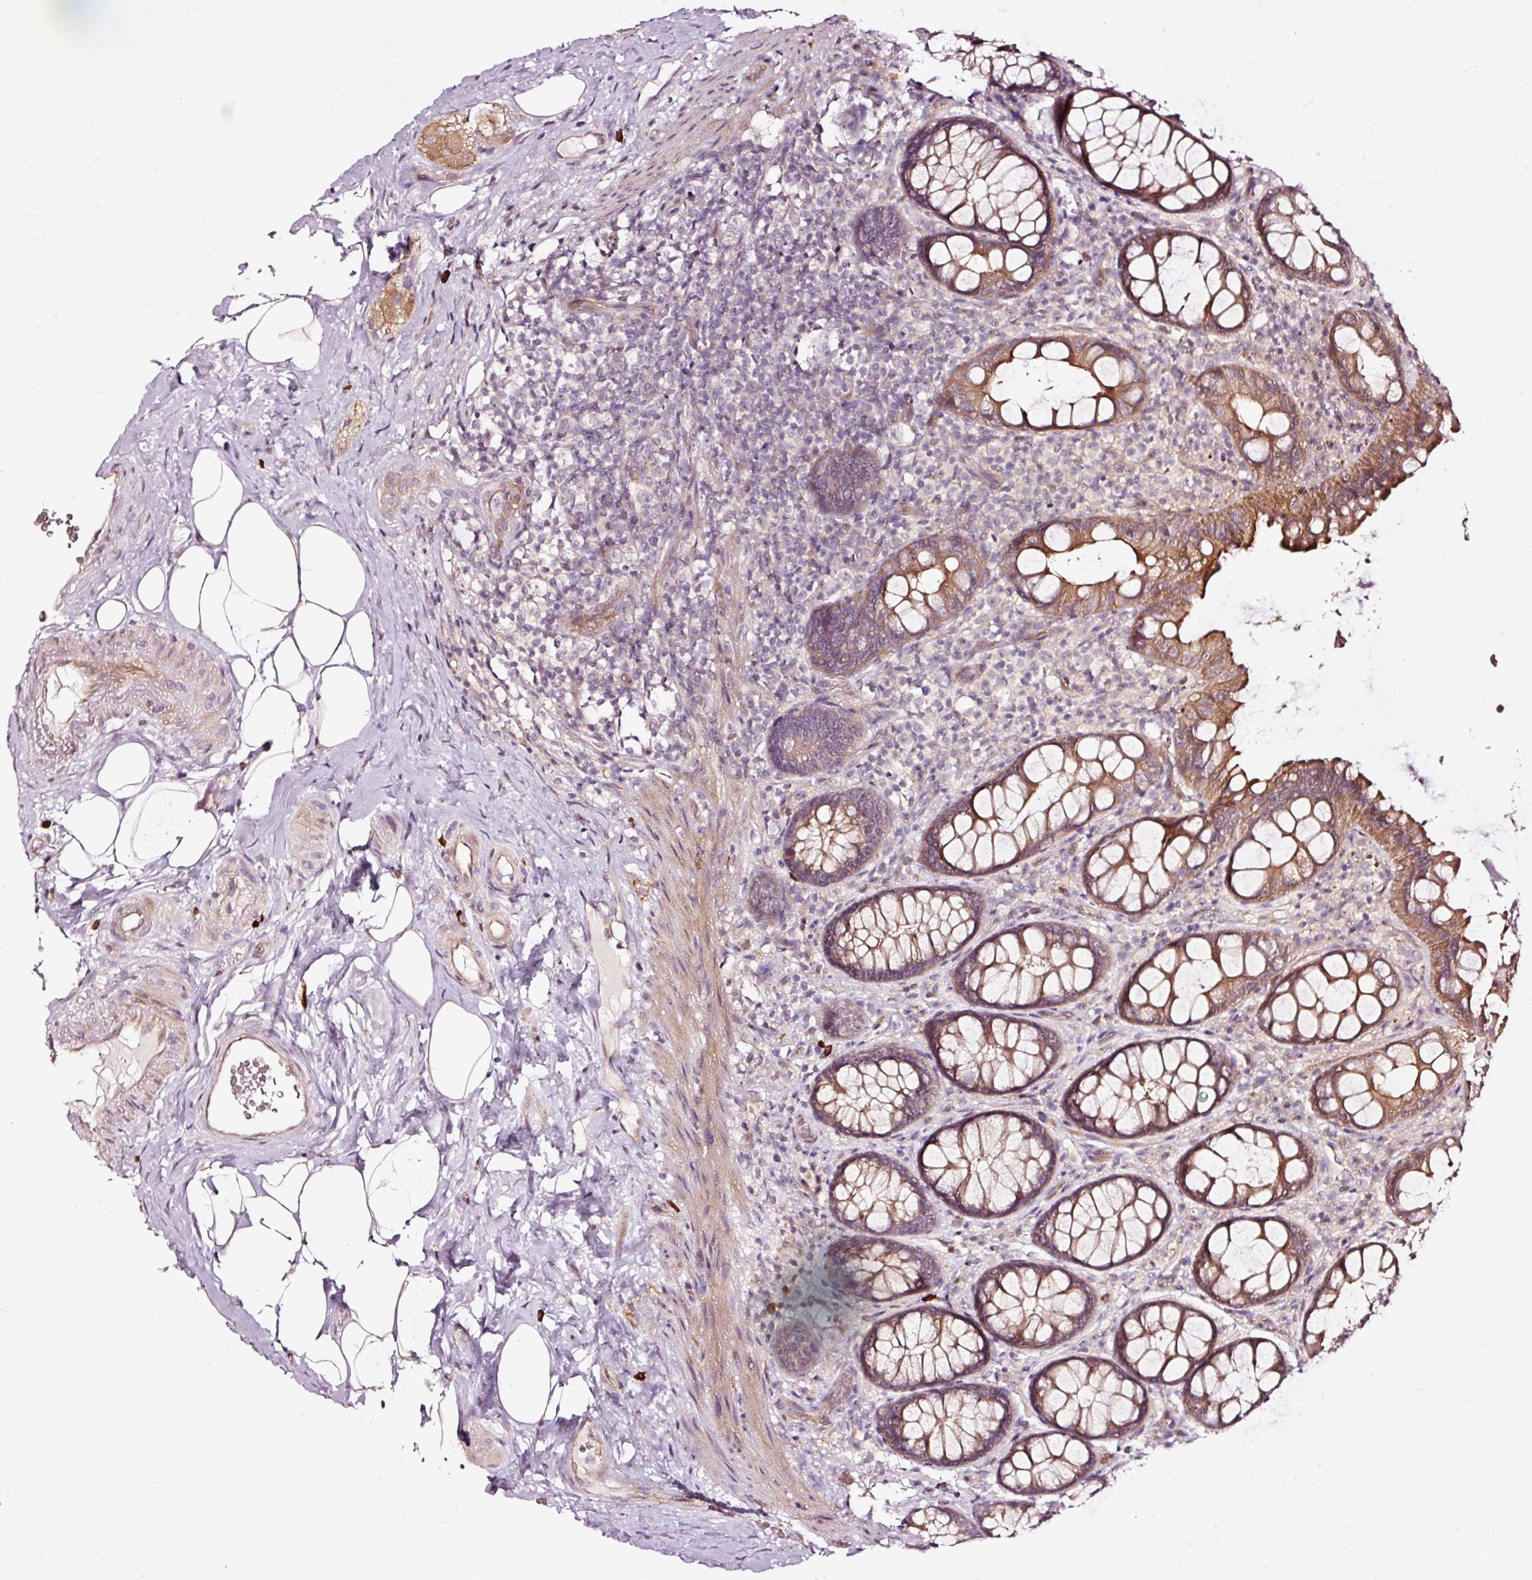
{"staining": {"intensity": "moderate", "quantity": ">75%", "location": "cytoplasmic/membranous"}, "tissue": "rectum", "cell_type": "Glandular cells", "image_type": "normal", "snomed": [{"axis": "morphology", "description": "Normal tissue, NOS"}, {"axis": "topography", "description": "Rectum"}], "caption": "Rectum stained with a brown dye reveals moderate cytoplasmic/membranous positive expression in approximately >75% of glandular cells.", "gene": "UTP14A", "patient": {"sex": "female", "age": 67}}